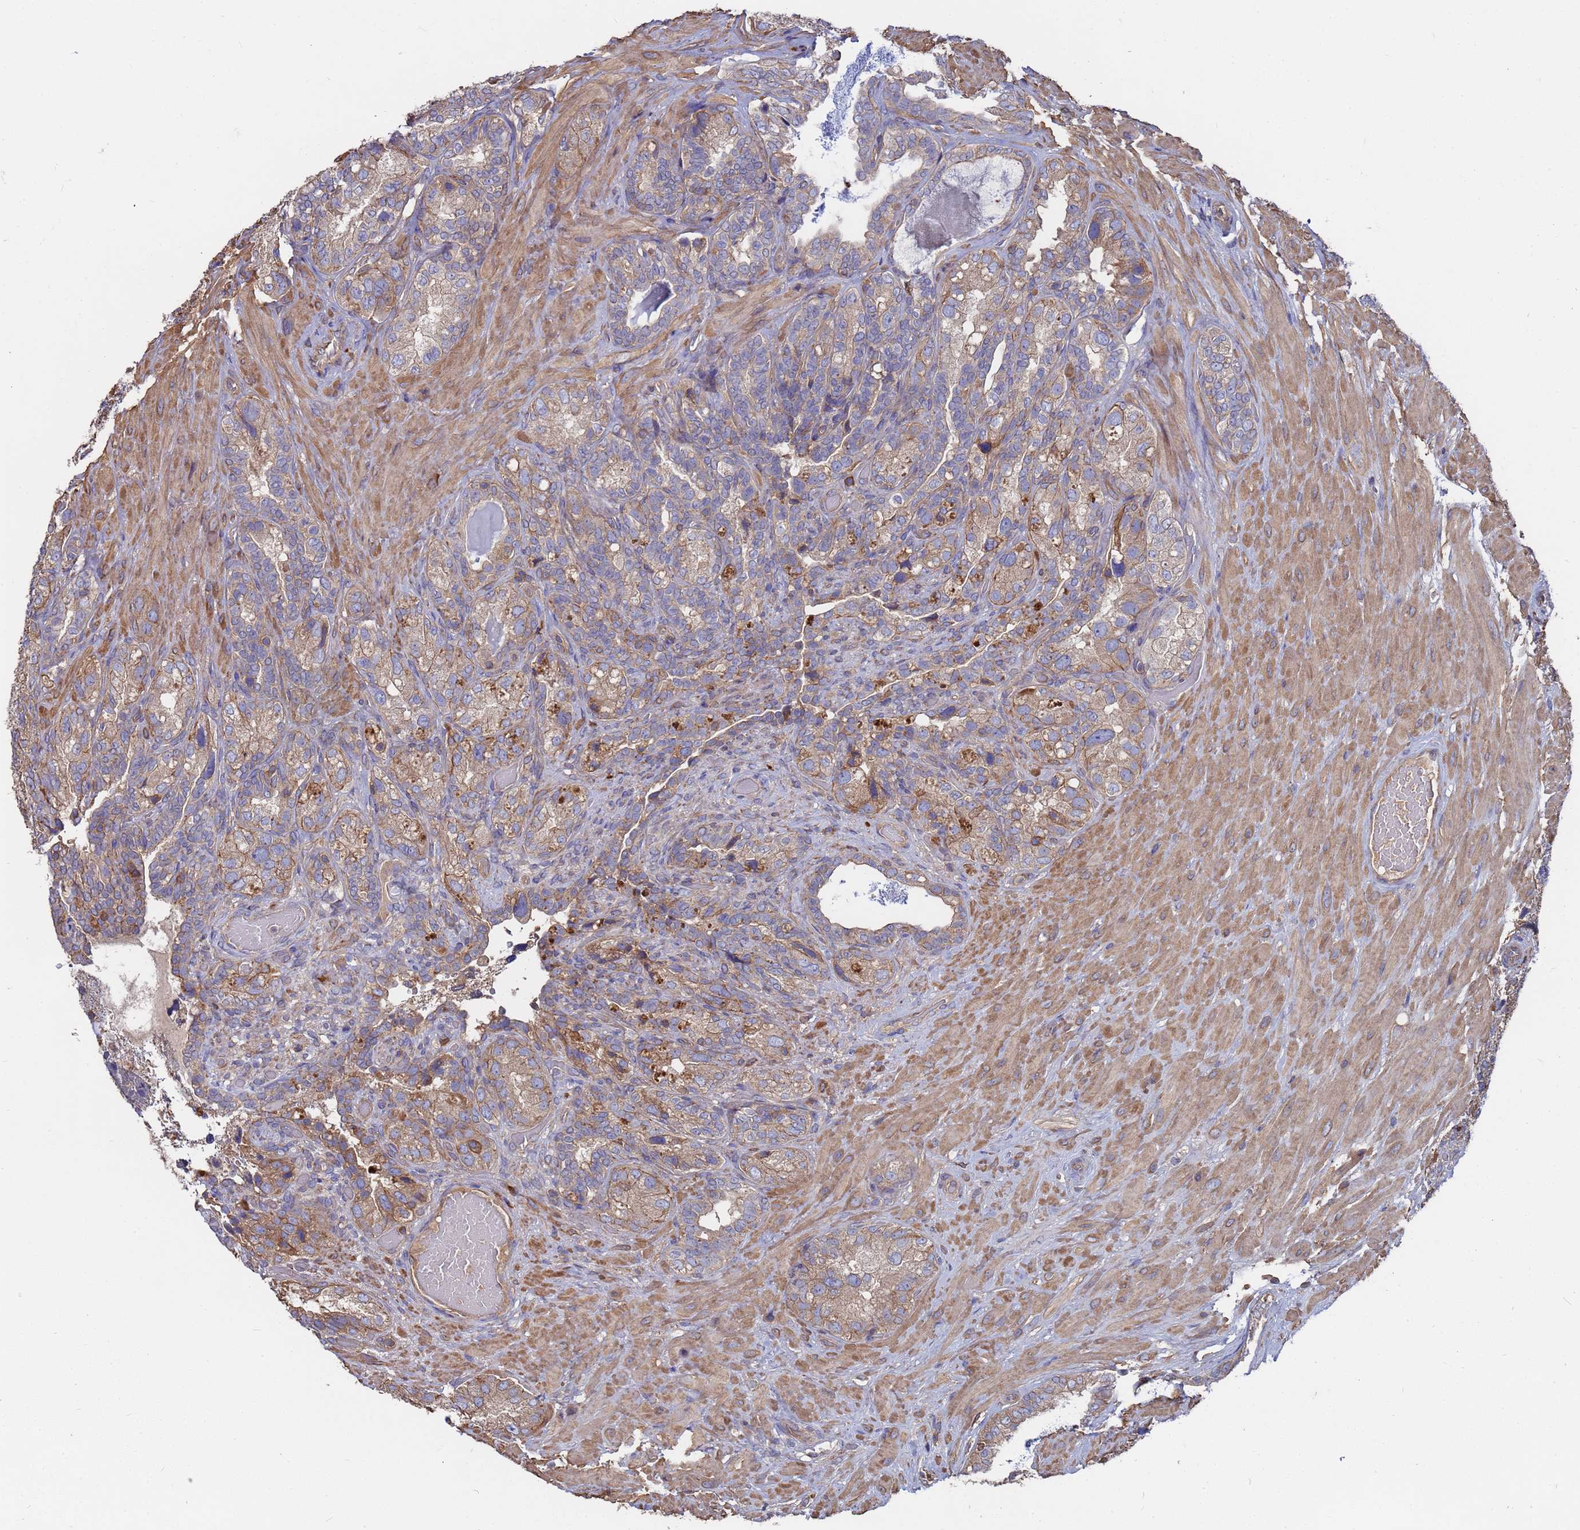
{"staining": {"intensity": "moderate", "quantity": "25%-75%", "location": "cytoplasmic/membranous"}, "tissue": "seminal vesicle", "cell_type": "Glandular cells", "image_type": "normal", "snomed": [{"axis": "morphology", "description": "Normal tissue, NOS"}, {"axis": "topography", "description": "Seminal veicle"}, {"axis": "topography", "description": "Peripheral nerve tissue"}], "caption": "Immunohistochemistry micrograph of normal seminal vesicle: seminal vesicle stained using IHC shows medium levels of moderate protein expression localized specifically in the cytoplasmic/membranous of glandular cells, appearing as a cytoplasmic/membranous brown color.", "gene": "PYCR1", "patient": {"sex": "male", "age": 67}}